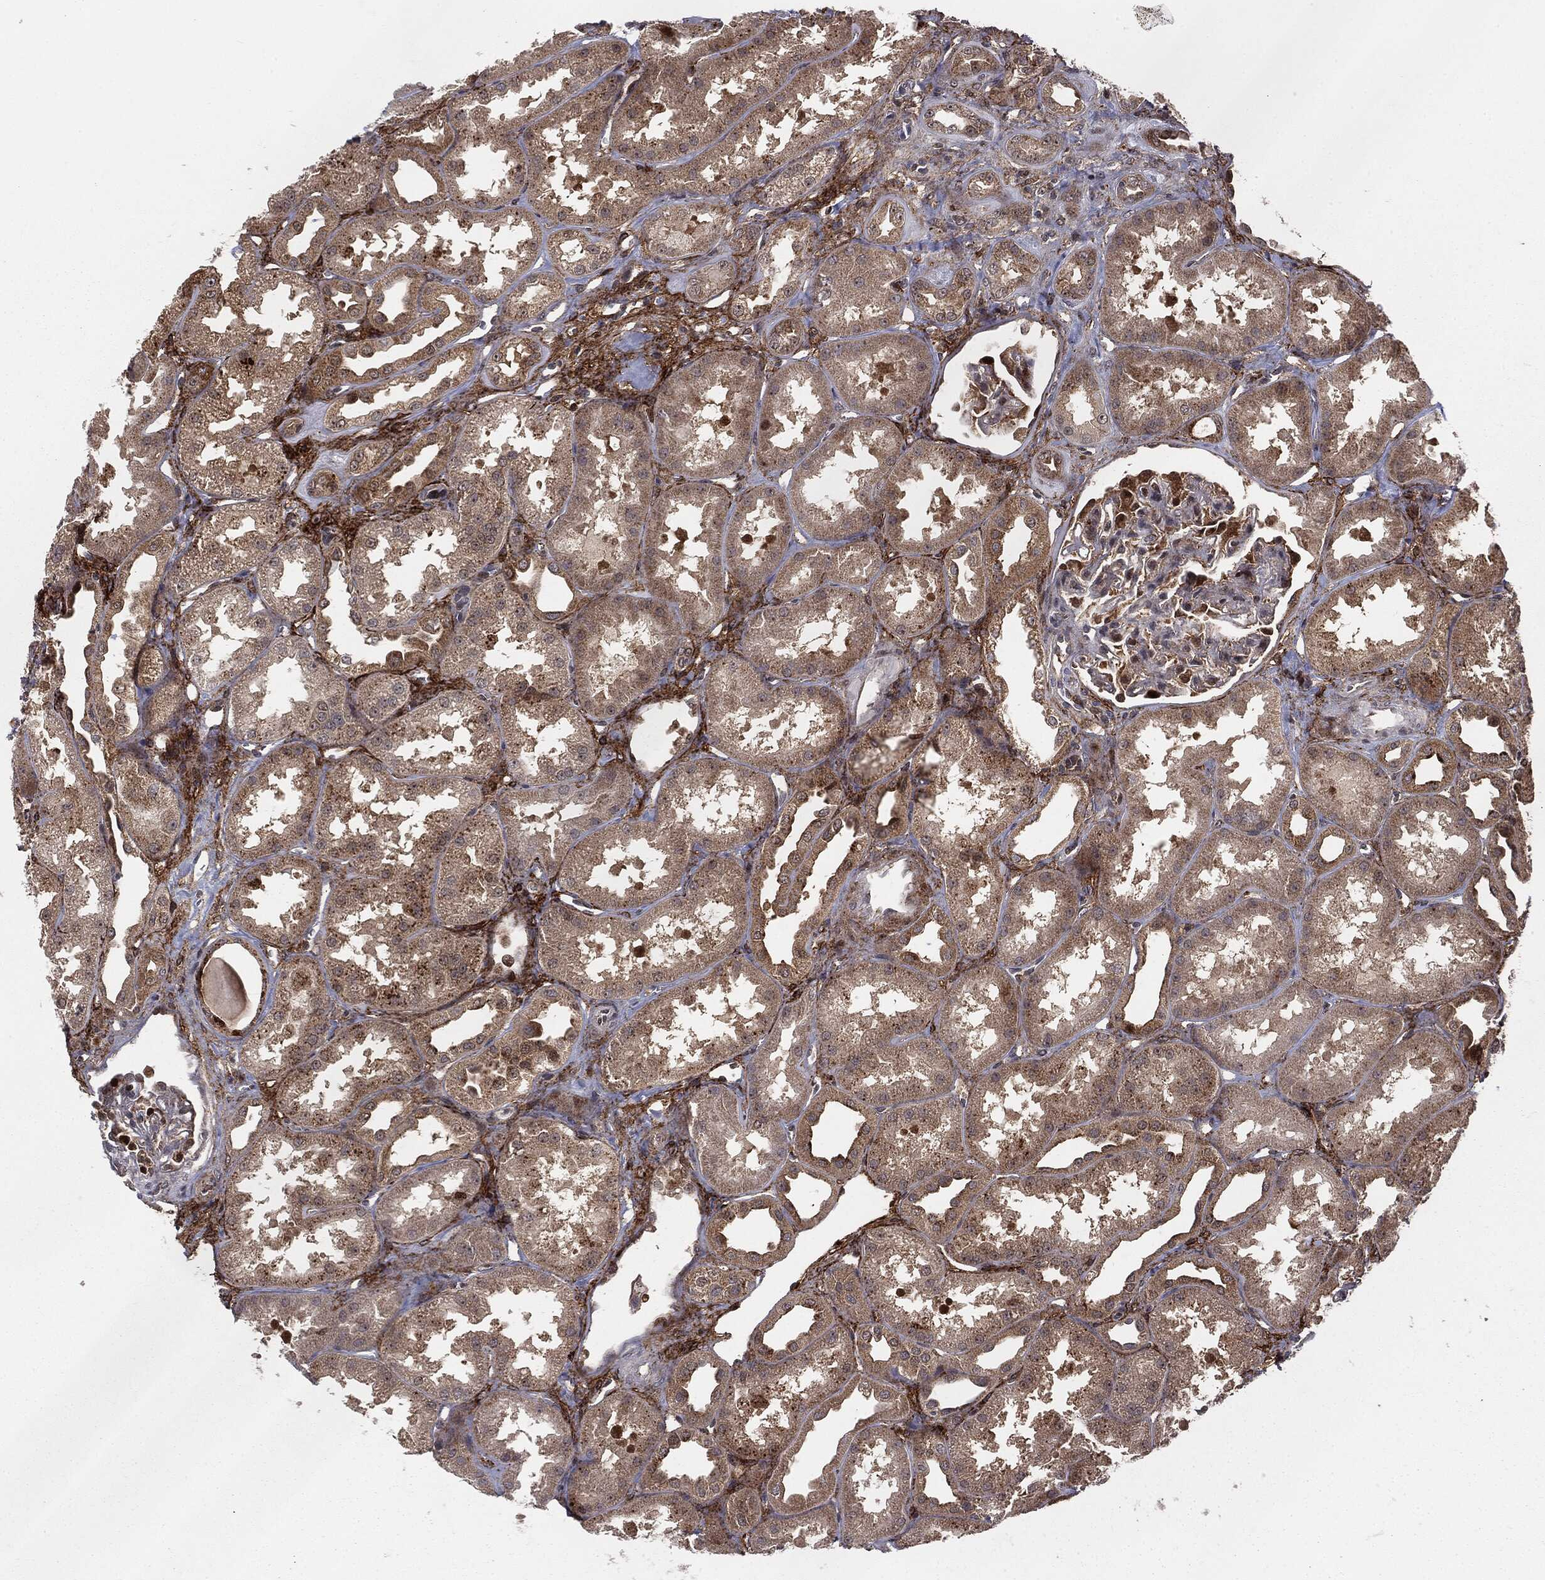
{"staining": {"intensity": "moderate", "quantity": "<25%", "location": "cytoplasmic/membranous"}, "tissue": "kidney", "cell_type": "Cells in glomeruli", "image_type": "normal", "snomed": [{"axis": "morphology", "description": "Normal tissue, NOS"}, {"axis": "topography", "description": "Kidney"}], "caption": "Kidney stained with DAB immunohistochemistry (IHC) shows low levels of moderate cytoplasmic/membranous staining in about <25% of cells in glomeruli. (Brightfield microscopy of DAB IHC at high magnification).", "gene": "PTEN", "patient": {"sex": "male", "age": 61}}